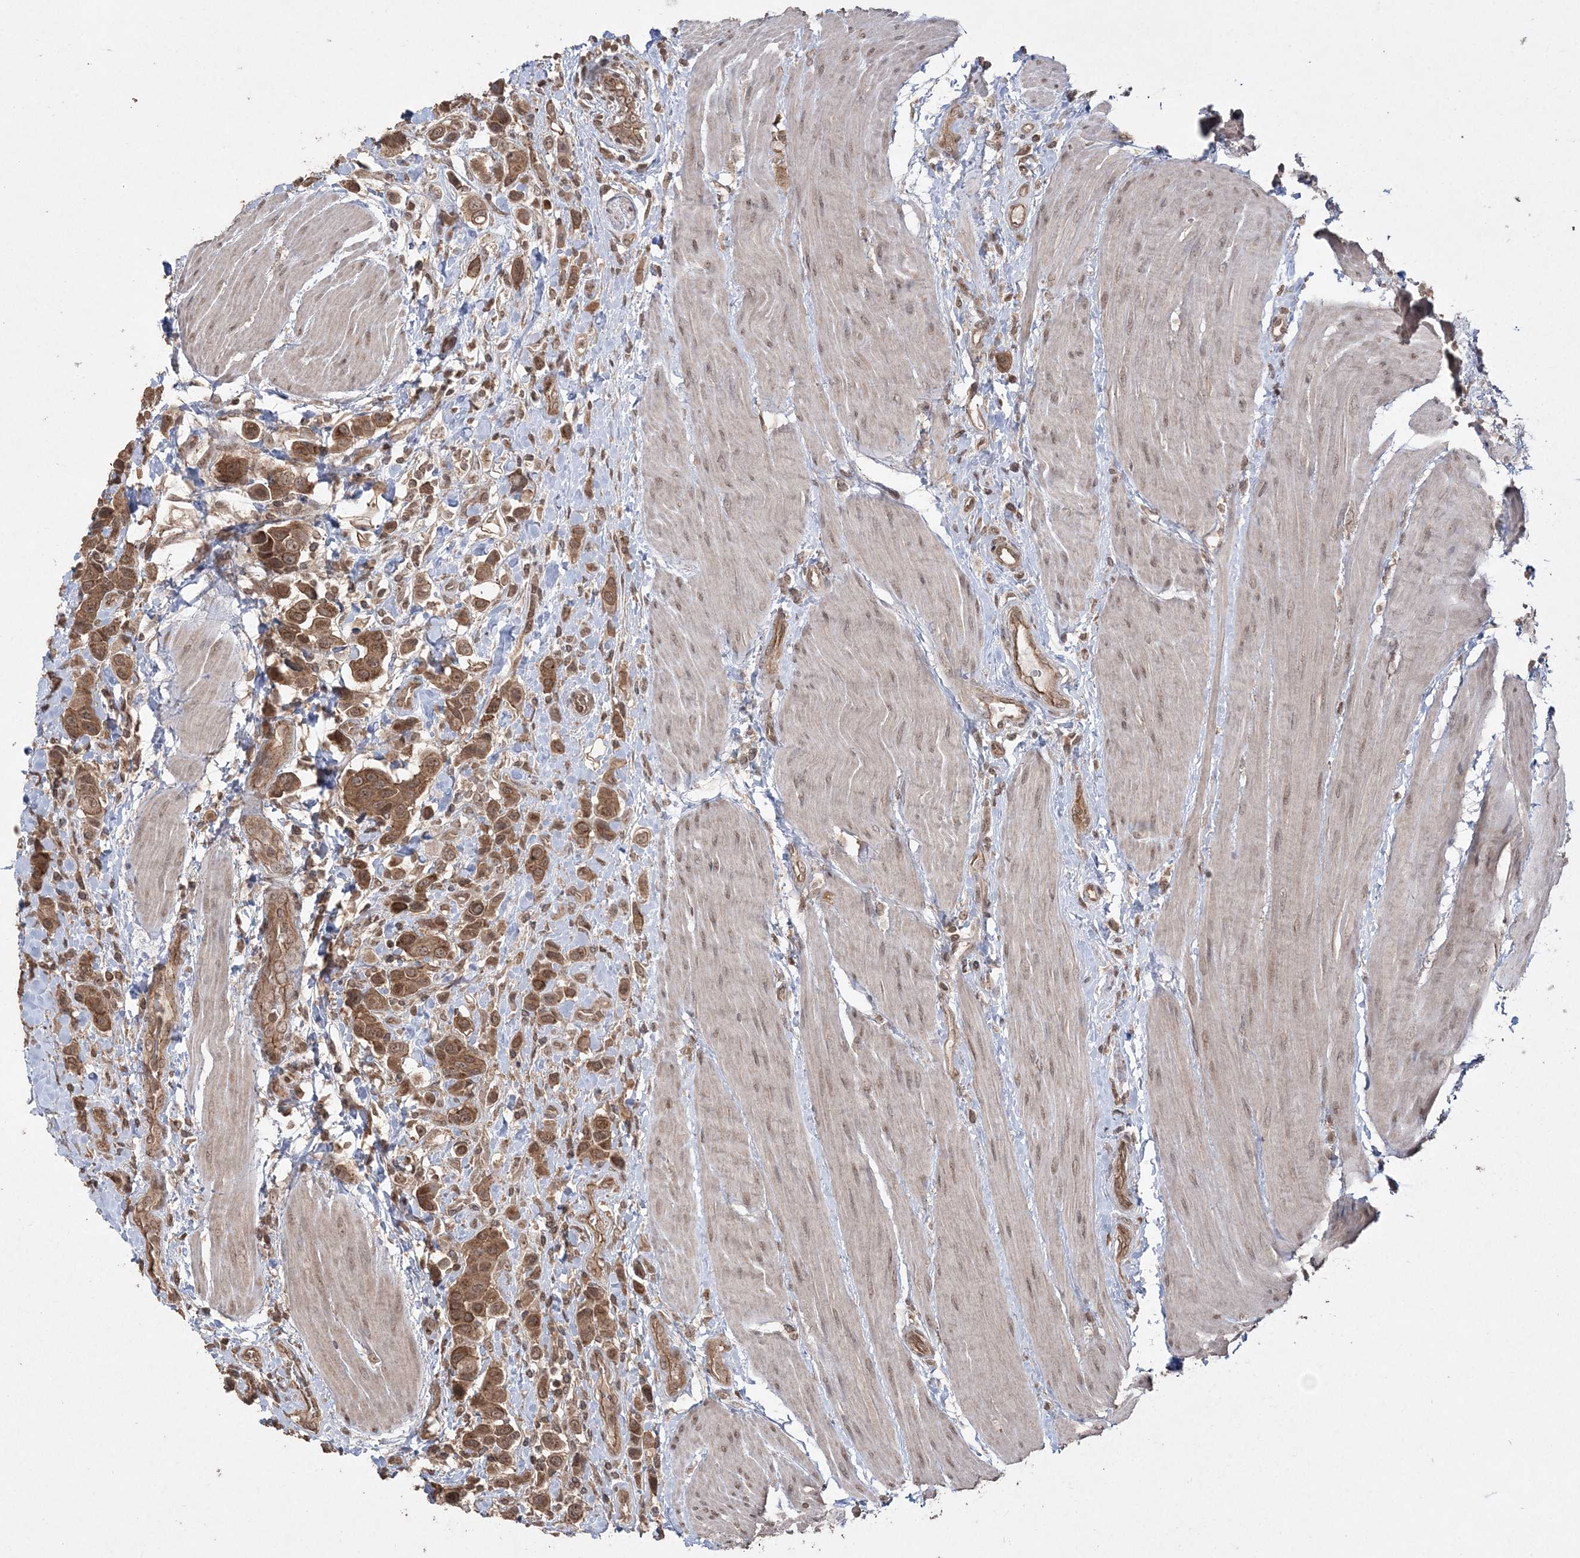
{"staining": {"intensity": "moderate", "quantity": ">75%", "location": "cytoplasmic/membranous,nuclear"}, "tissue": "urothelial cancer", "cell_type": "Tumor cells", "image_type": "cancer", "snomed": [{"axis": "morphology", "description": "Urothelial carcinoma, High grade"}, {"axis": "topography", "description": "Urinary bladder"}], "caption": "A brown stain highlights moderate cytoplasmic/membranous and nuclear positivity of a protein in human high-grade urothelial carcinoma tumor cells. (Brightfield microscopy of DAB IHC at high magnification).", "gene": "EHHADH", "patient": {"sex": "male", "age": 50}}